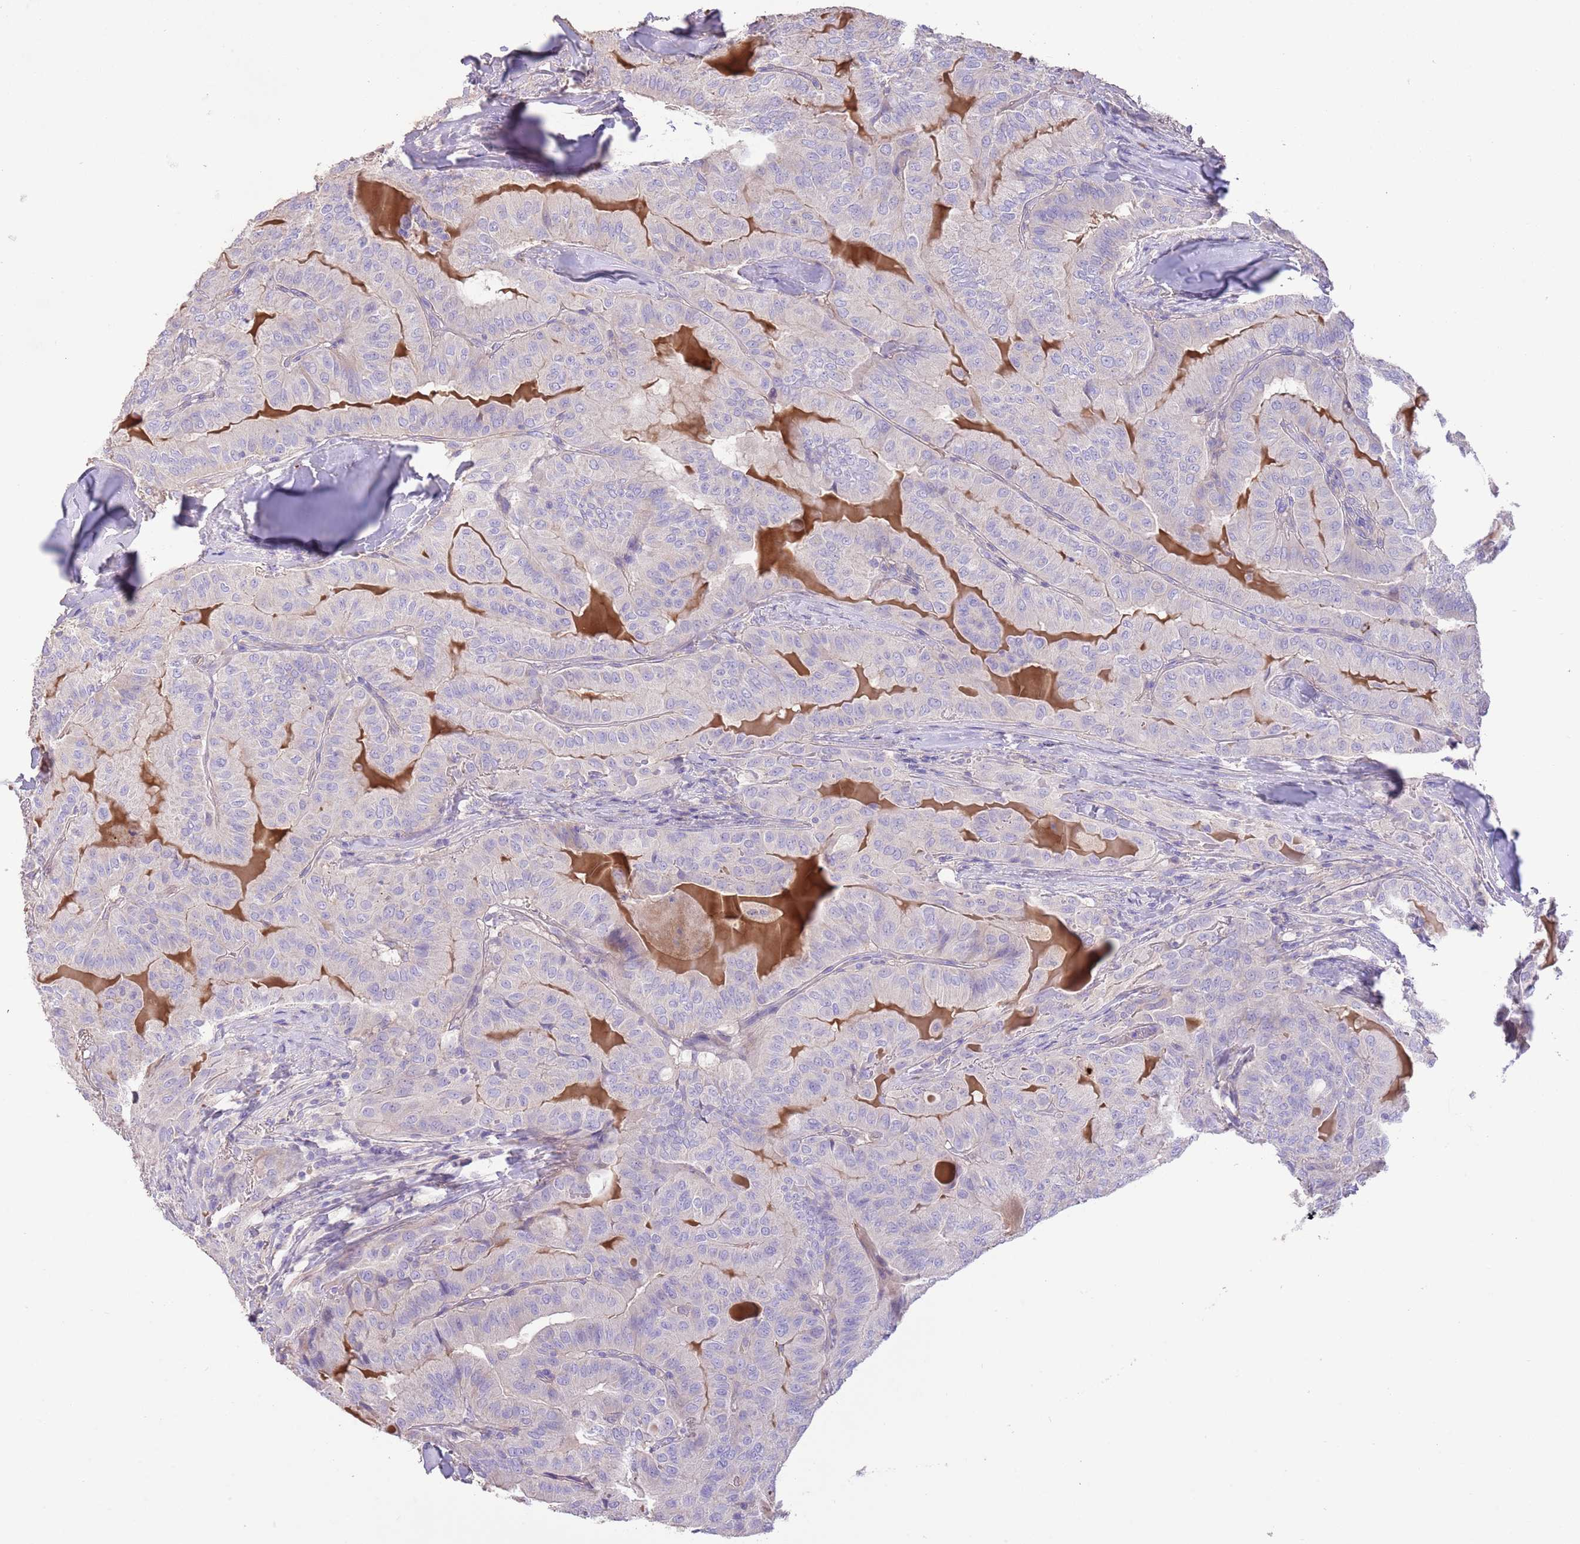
{"staining": {"intensity": "negative", "quantity": "none", "location": "none"}, "tissue": "thyroid cancer", "cell_type": "Tumor cells", "image_type": "cancer", "snomed": [{"axis": "morphology", "description": "Papillary adenocarcinoma, NOS"}, {"axis": "topography", "description": "Thyroid gland"}], "caption": "DAB immunohistochemical staining of thyroid papillary adenocarcinoma reveals no significant expression in tumor cells.", "gene": "SFTPA1", "patient": {"sex": "female", "age": 68}}